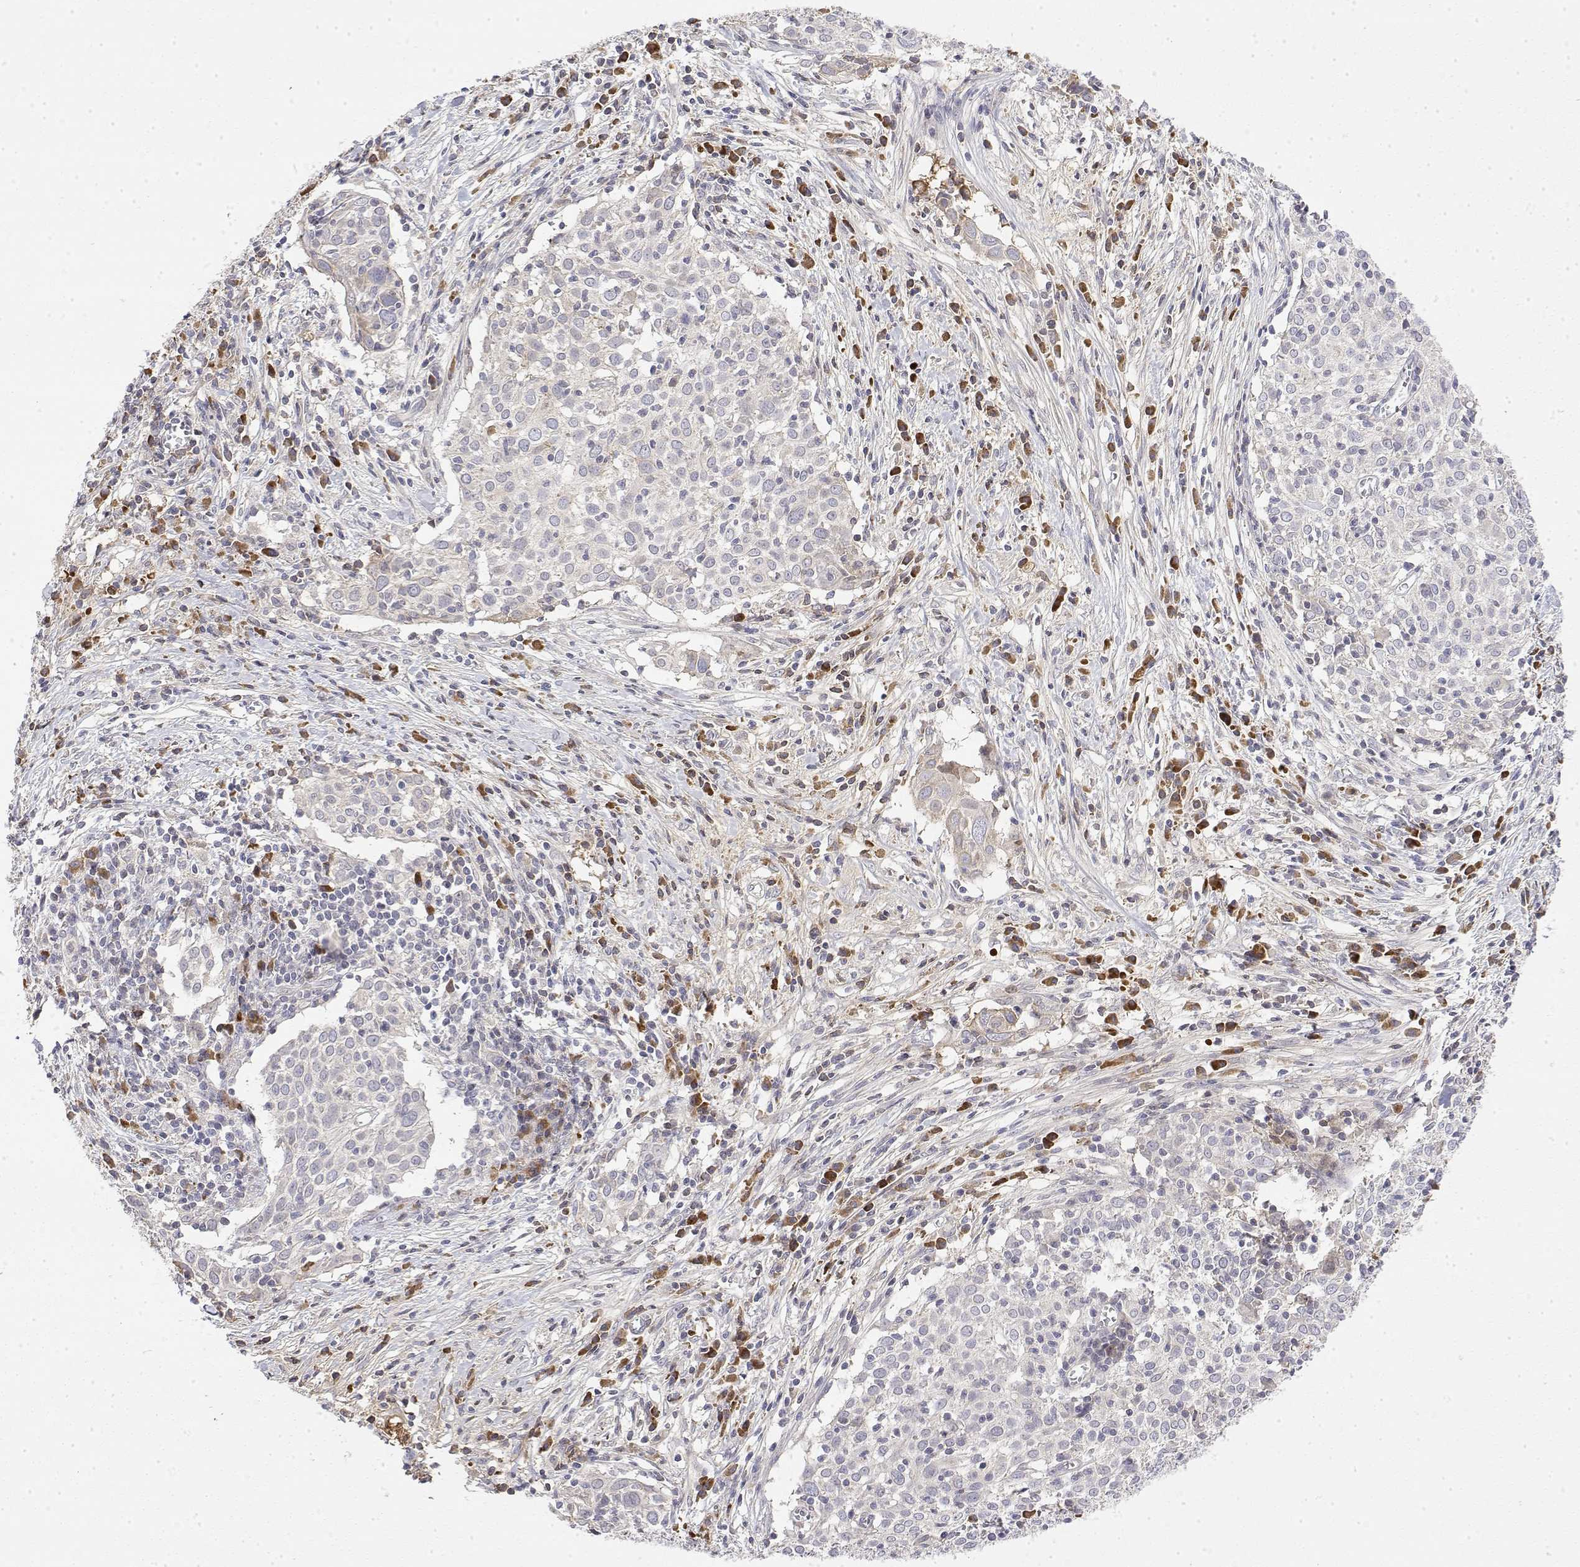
{"staining": {"intensity": "negative", "quantity": "none", "location": "none"}, "tissue": "cervical cancer", "cell_type": "Tumor cells", "image_type": "cancer", "snomed": [{"axis": "morphology", "description": "Squamous cell carcinoma, NOS"}, {"axis": "topography", "description": "Cervix"}], "caption": "Squamous cell carcinoma (cervical) was stained to show a protein in brown. There is no significant staining in tumor cells.", "gene": "IGFBP4", "patient": {"sex": "female", "age": 39}}